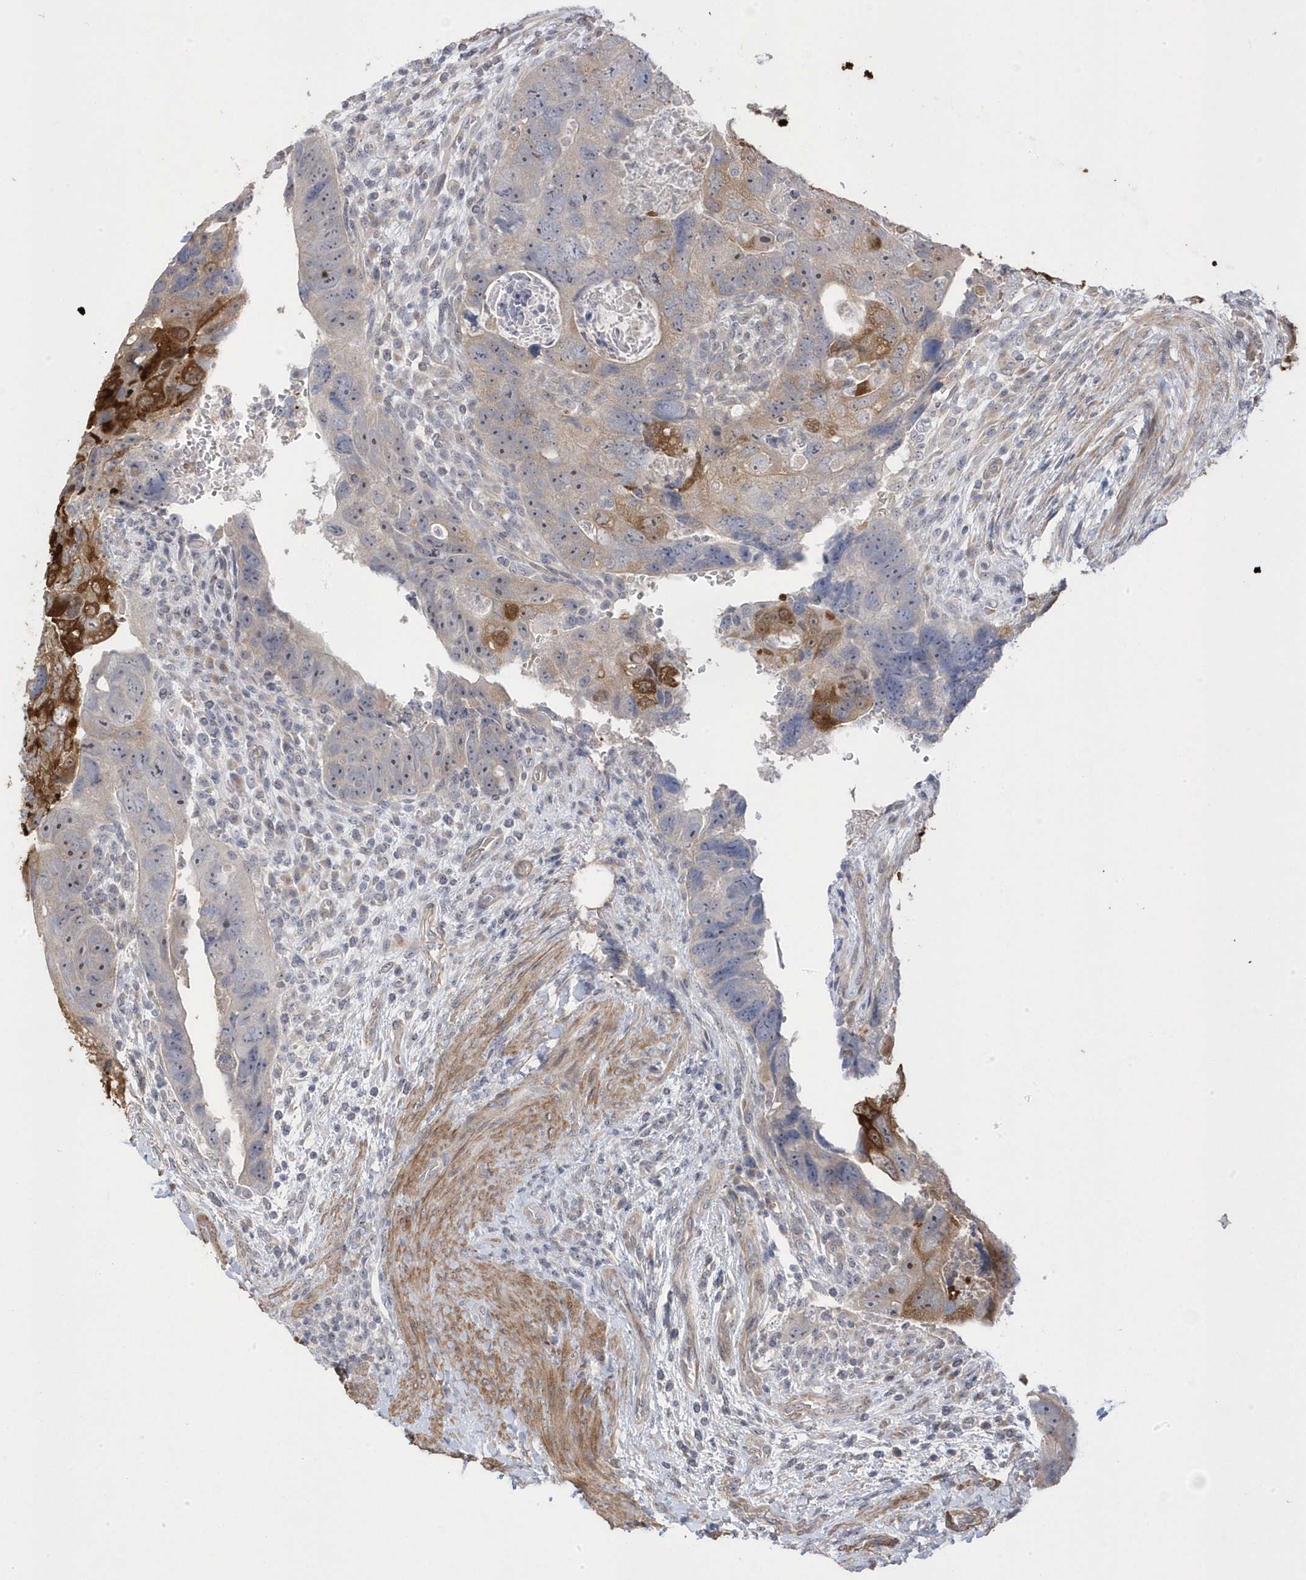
{"staining": {"intensity": "moderate", "quantity": "<25%", "location": "cytoplasmic/membranous,nuclear"}, "tissue": "colorectal cancer", "cell_type": "Tumor cells", "image_type": "cancer", "snomed": [{"axis": "morphology", "description": "Adenocarcinoma, NOS"}, {"axis": "topography", "description": "Rectum"}], "caption": "Protein positivity by IHC reveals moderate cytoplasmic/membranous and nuclear positivity in approximately <25% of tumor cells in colorectal cancer (adenocarcinoma). (IHC, brightfield microscopy, high magnification).", "gene": "GTPBP6", "patient": {"sex": "male", "age": 59}}